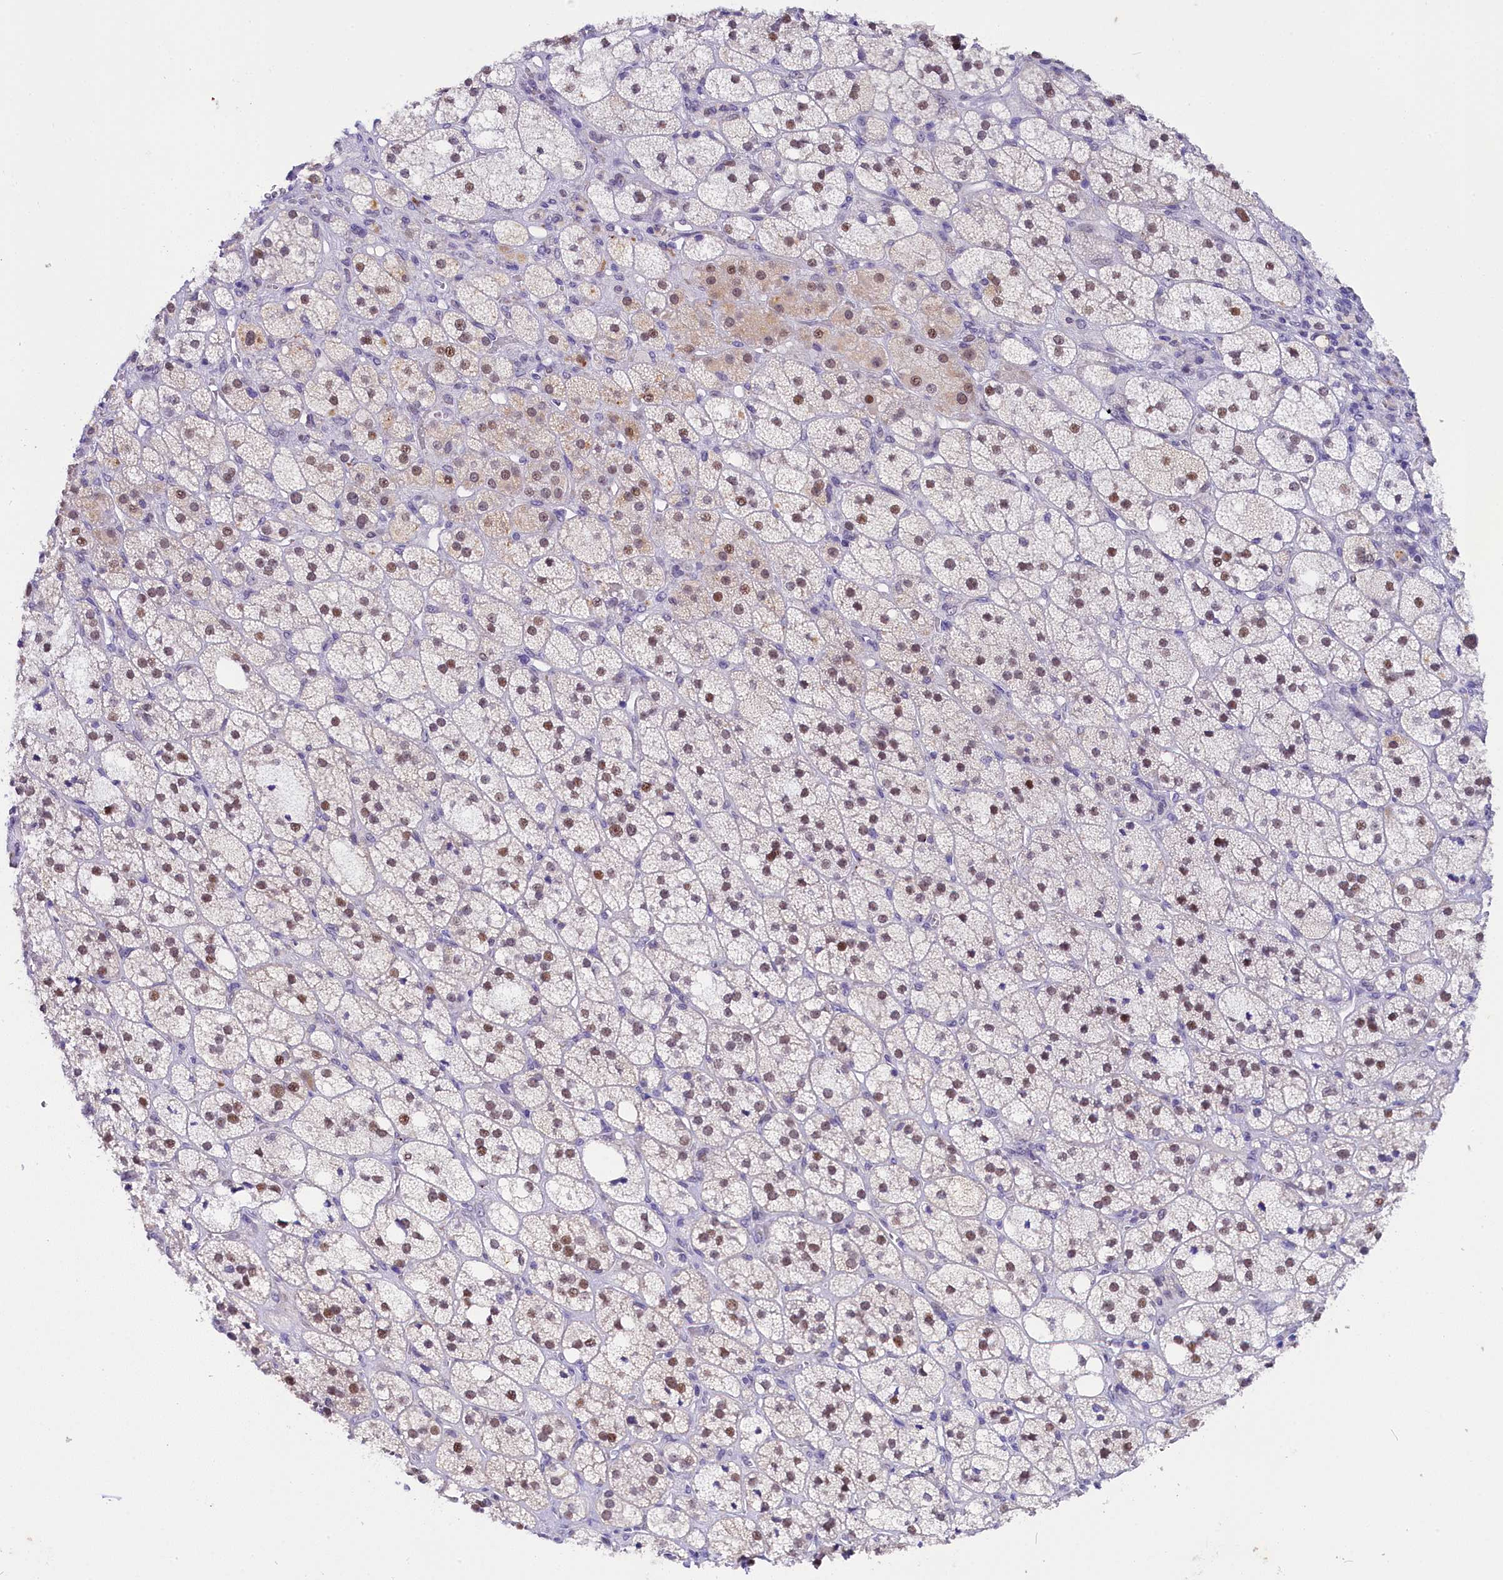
{"staining": {"intensity": "moderate", "quantity": "25%-75%", "location": "nuclear"}, "tissue": "adrenal gland", "cell_type": "Glandular cells", "image_type": "normal", "snomed": [{"axis": "morphology", "description": "Normal tissue, NOS"}, {"axis": "topography", "description": "Adrenal gland"}], "caption": "Immunohistochemistry (IHC) image of unremarkable human adrenal gland stained for a protein (brown), which displays medium levels of moderate nuclear positivity in approximately 25%-75% of glandular cells.", "gene": "OSGEP", "patient": {"sex": "male", "age": 61}}